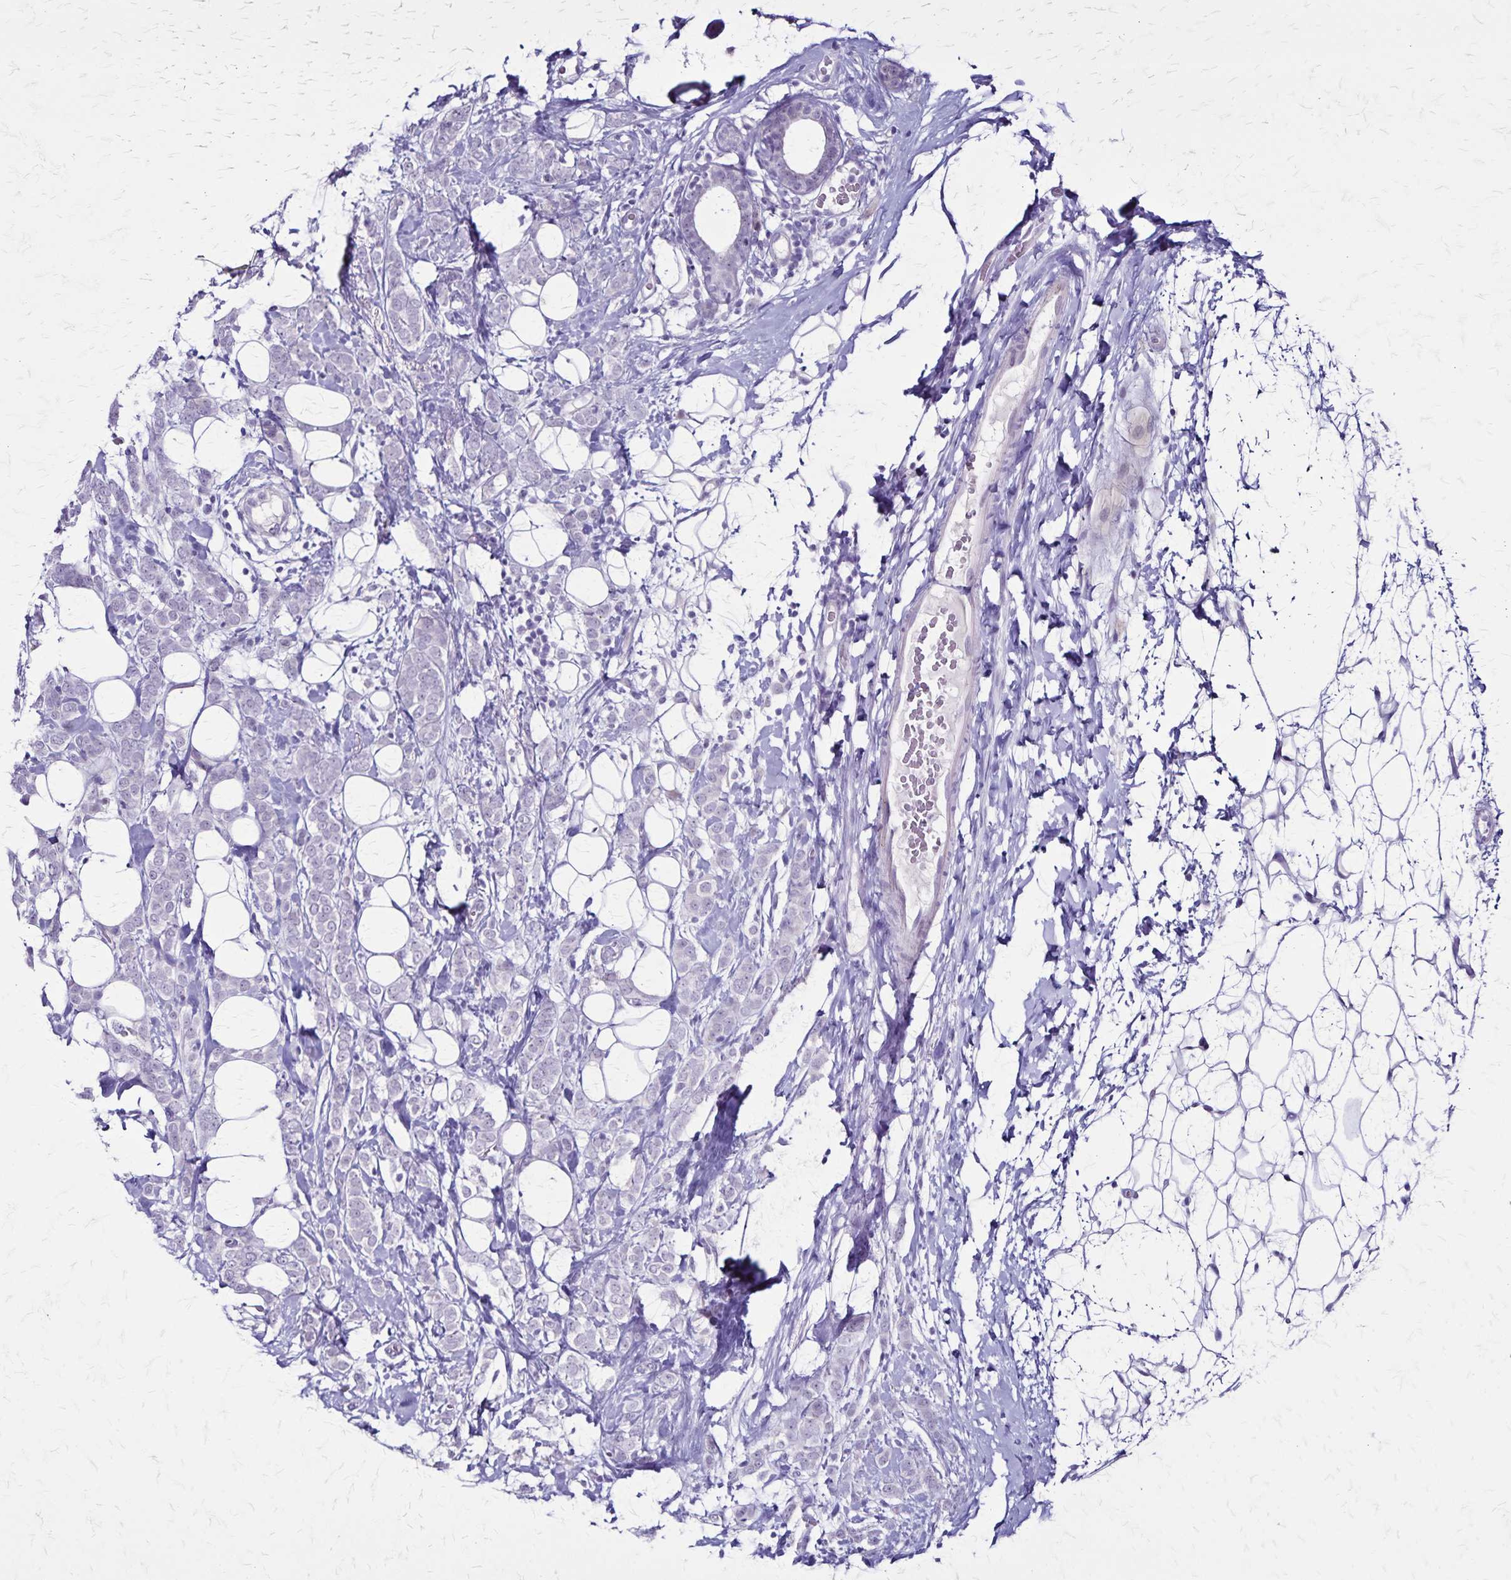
{"staining": {"intensity": "negative", "quantity": "none", "location": "none"}, "tissue": "breast cancer", "cell_type": "Tumor cells", "image_type": "cancer", "snomed": [{"axis": "morphology", "description": "Lobular carcinoma"}, {"axis": "topography", "description": "Breast"}], "caption": "Immunohistochemistry (IHC) photomicrograph of neoplastic tissue: human breast cancer (lobular carcinoma) stained with DAB (3,3'-diaminobenzidine) displays no significant protein expression in tumor cells.", "gene": "OR51B5", "patient": {"sex": "female", "age": 49}}